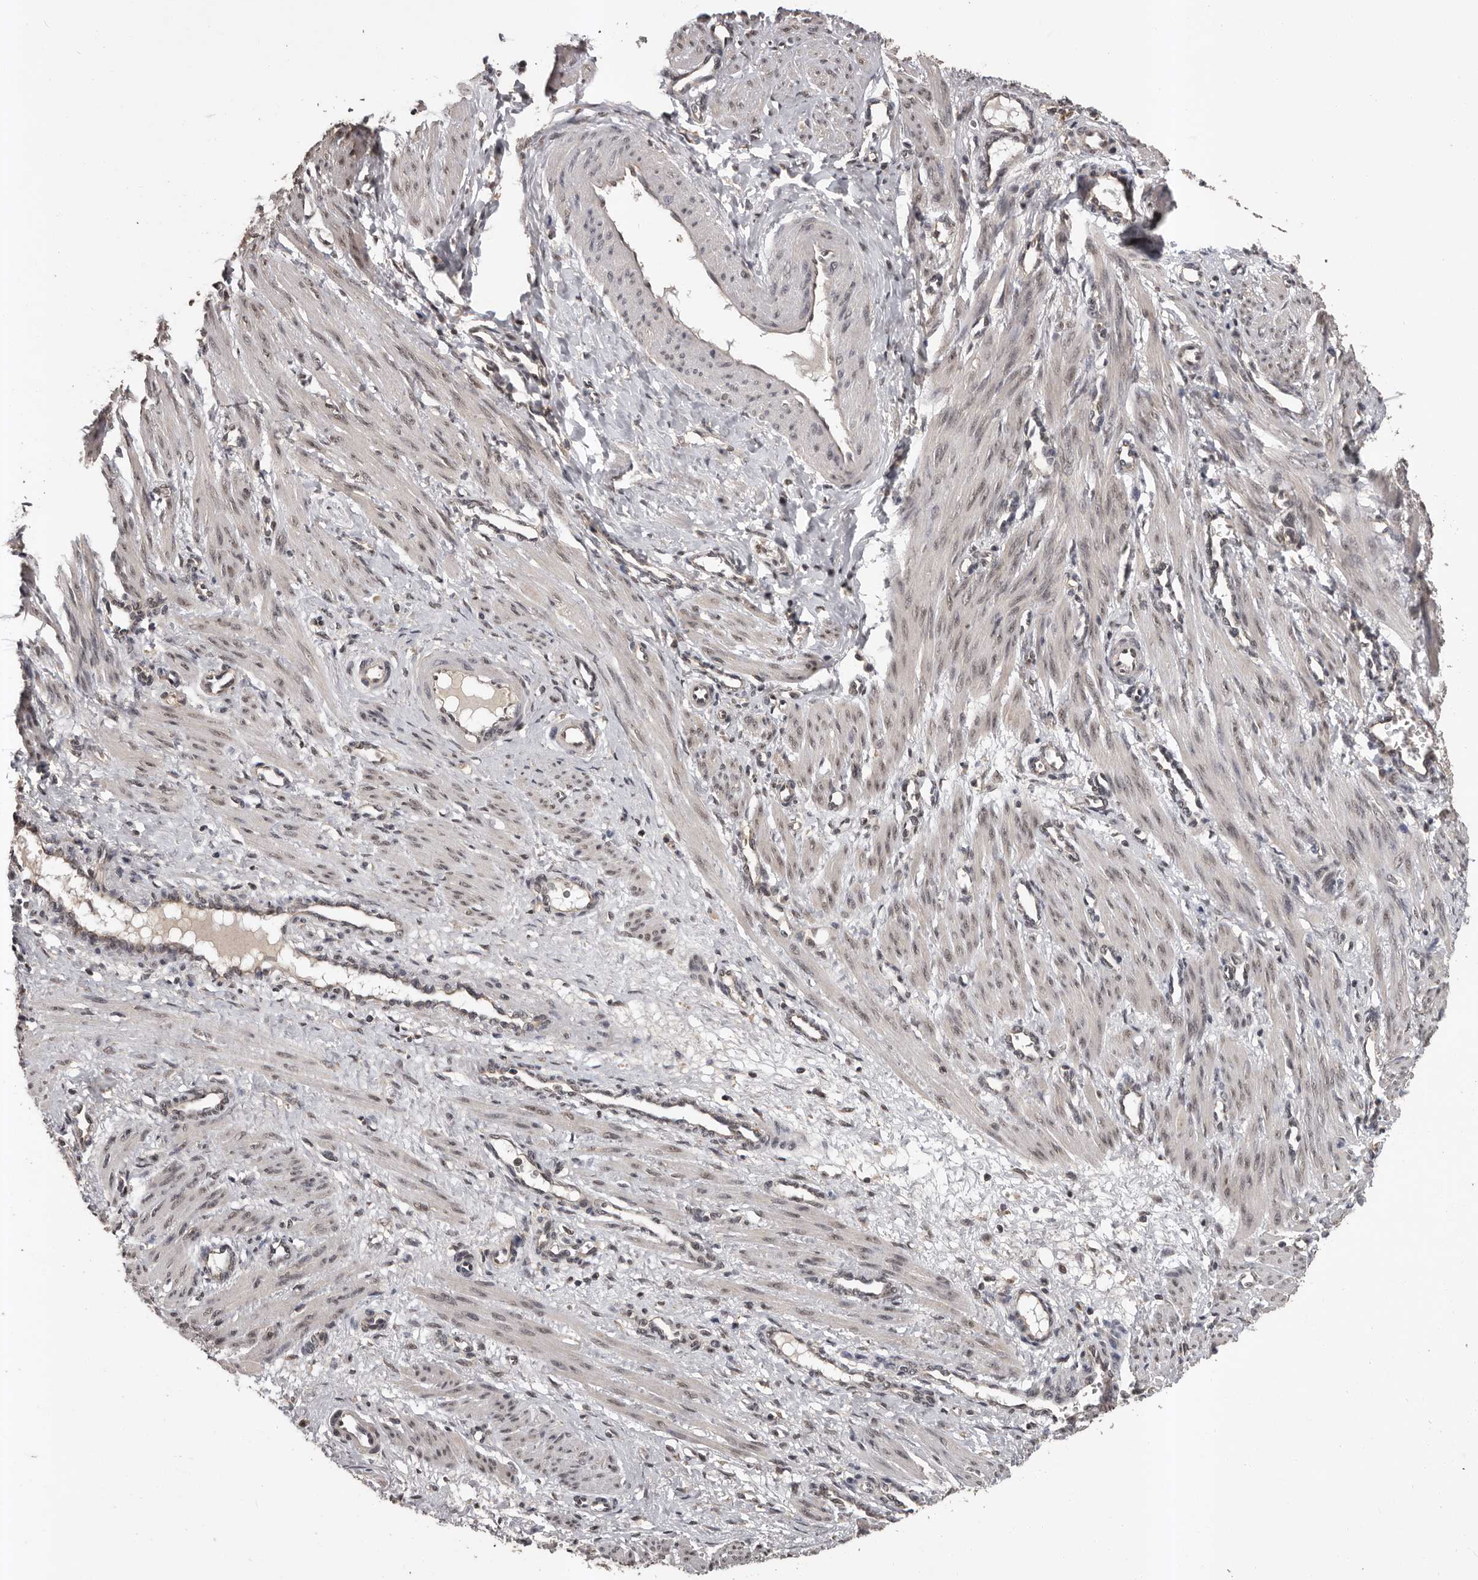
{"staining": {"intensity": "negative", "quantity": "none", "location": "none"}, "tissue": "smooth muscle", "cell_type": "Smooth muscle cells", "image_type": "normal", "snomed": [{"axis": "morphology", "description": "Normal tissue, NOS"}, {"axis": "topography", "description": "Endometrium"}], "caption": "Immunohistochemistry of normal human smooth muscle shows no positivity in smooth muscle cells. (DAB (3,3'-diaminobenzidine) immunohistochemistry (IHC) with hematoxylin counter stain).", "gene": "VPS37A", "patient": {"sex": "female", "age": 33}}